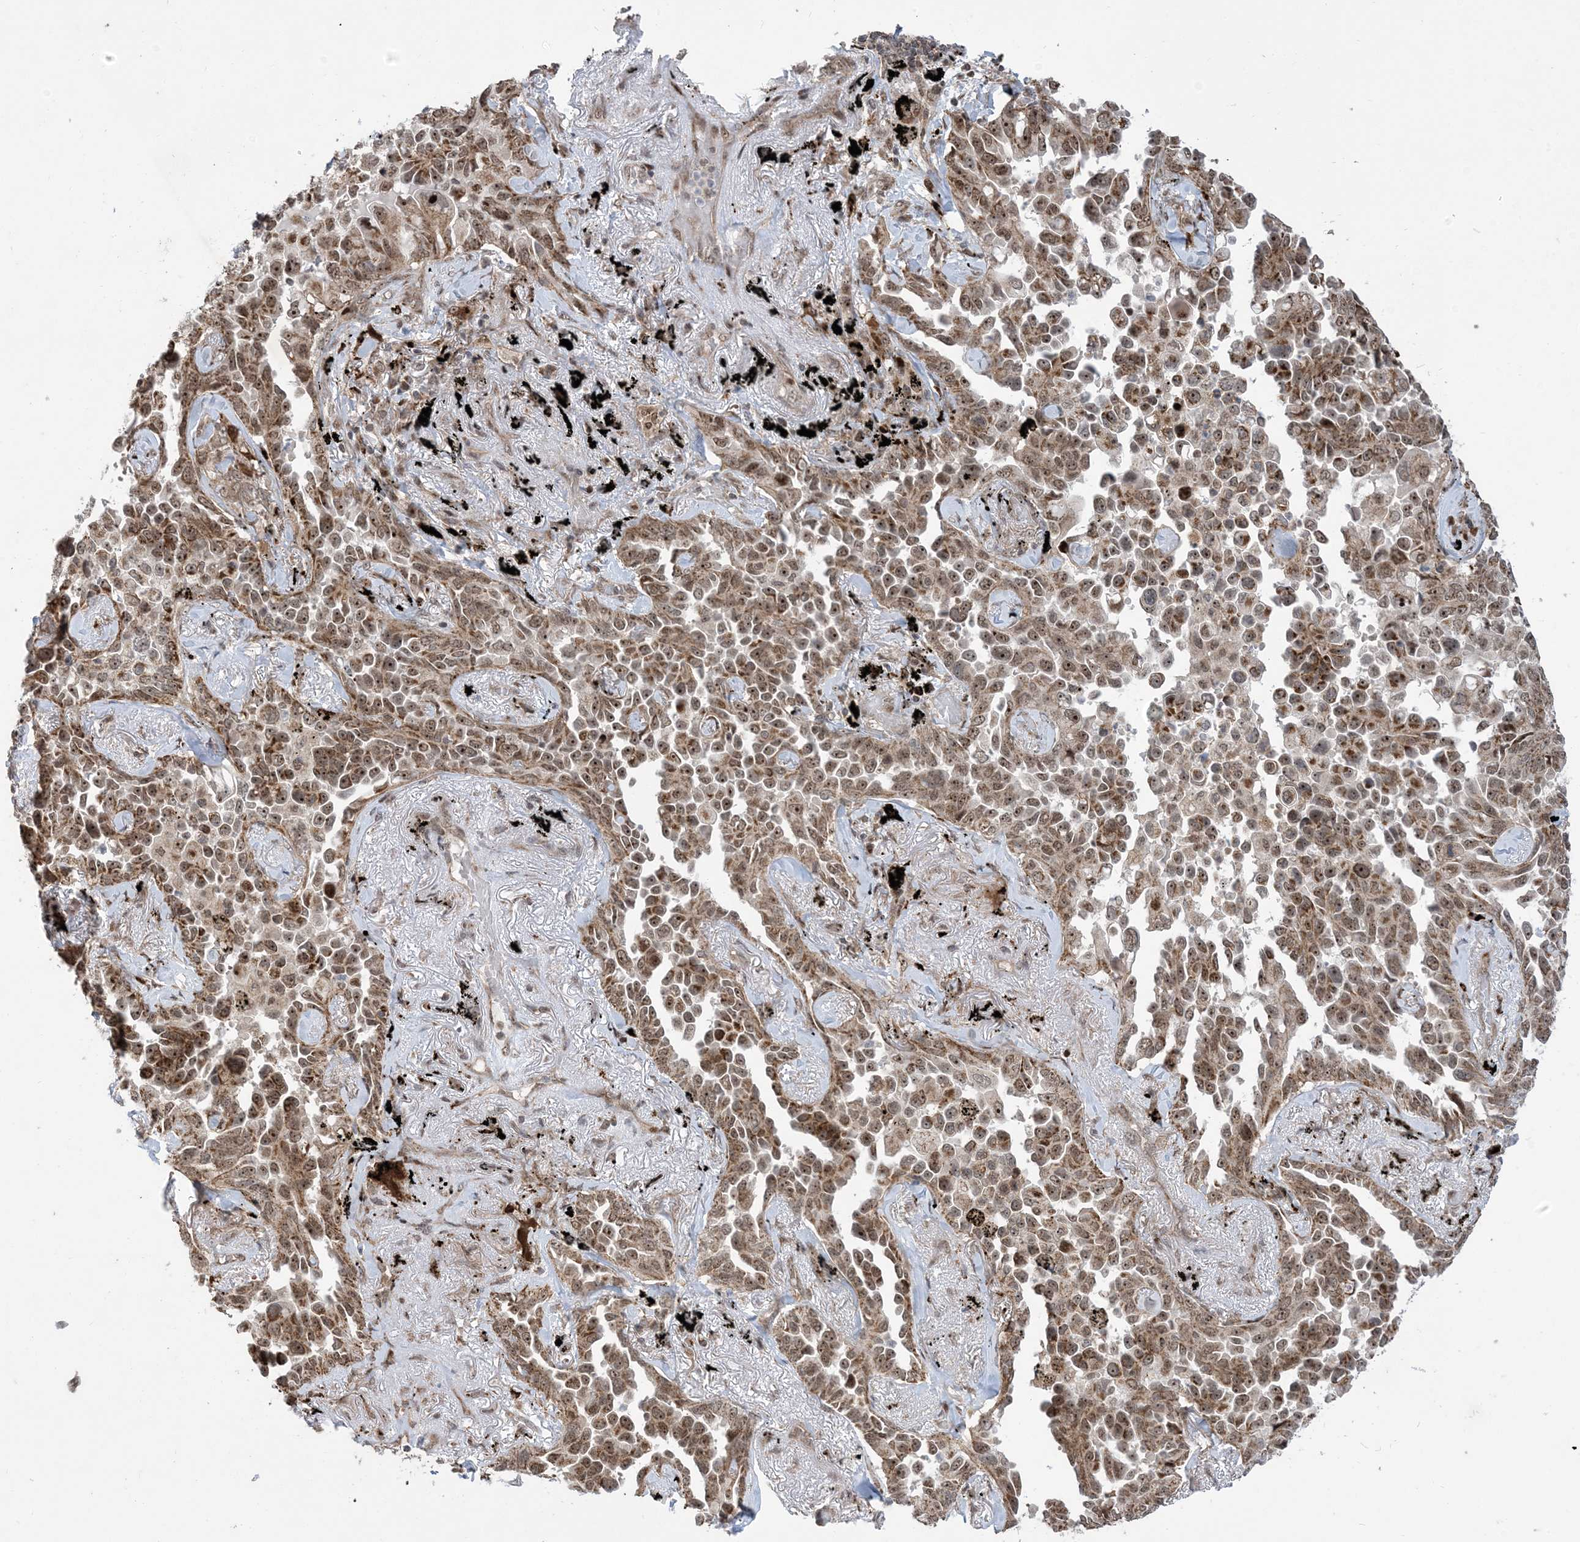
{"staining": {"intensity": "moderate", "quantity": ">75%", "location": "cytoplasmic/membranous,nuclear"}, "tissue": "lung cancer", "cell_type": "Tumor cells", "image_type": "cancer", "snomed": [{"axis": "morphology", "description": "Adenocarcinoma, NOS"}, {"axis": "topography", "description": "Lung"}], "caption": "Protein staining exhibits moderate cytoplasmic/membranous and nuclear expression in approximately >75% of tumor cells in lung cancer. (DAB IHC with brightfield microscopy, high magnification).", "gene": "FAM9B", "patient": {"sex": "female", "age": 67}}